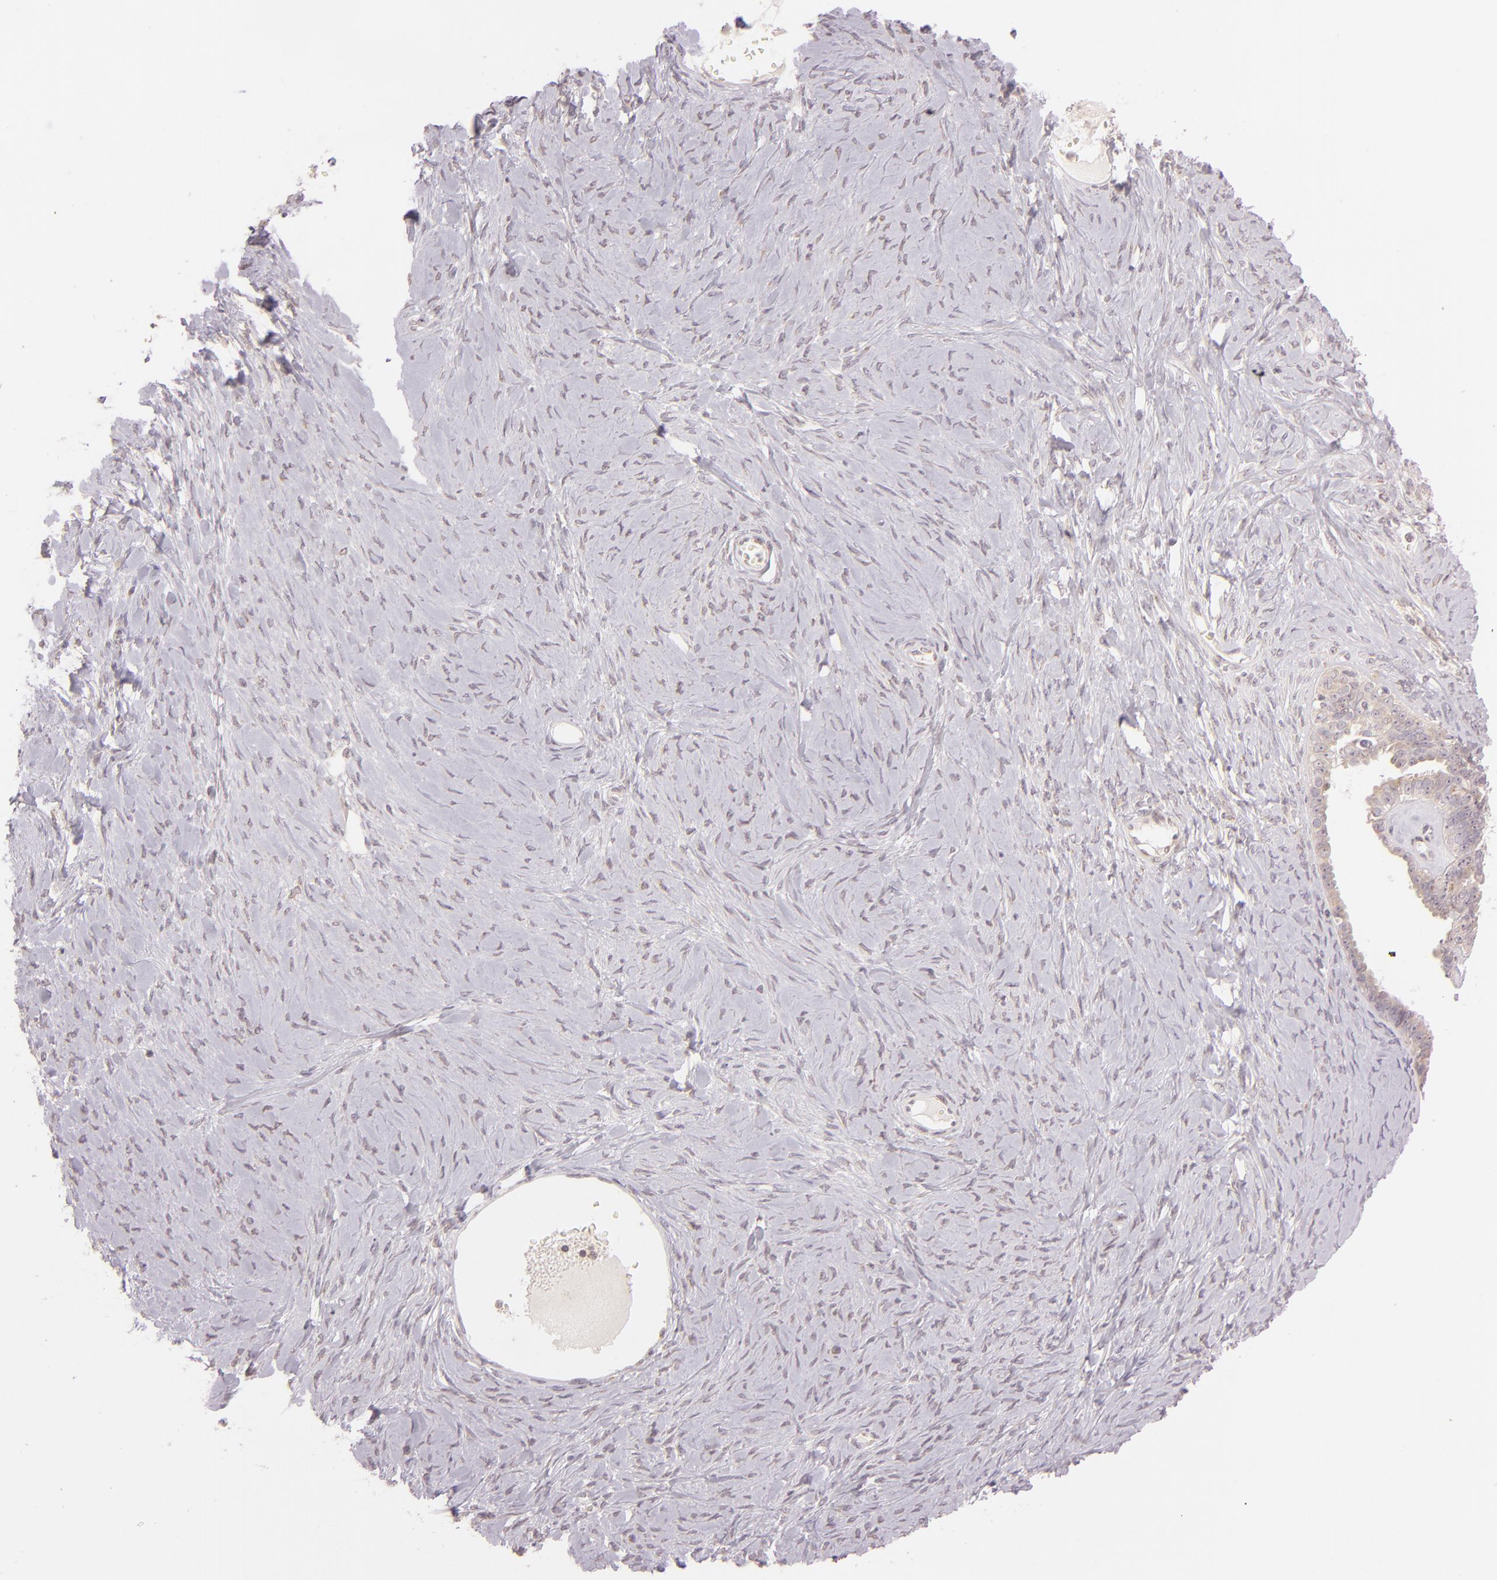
{"staining": {"intensity": "weak", "quantity": ">75%", "location": "cytoplasmic/membranous"}, "tissue": "ovarian cancer", "cell_type": "Tumor cells", "image_type": "cancer", "snomed": [{"axis": "morphology", "description": "Cystadenocarcinoma, serous, NOS"}, {"axis": "topography", "description": "Ovary"}], "caption": "Protein expression analysis of human serous cystadenocarcinoma (ovarian) reveals weak cytoplasmic/membranous positivity in approximately >75% of tumor cells.", "gene": "LGMN", "patient": {"sex": "female", "age": 71}}